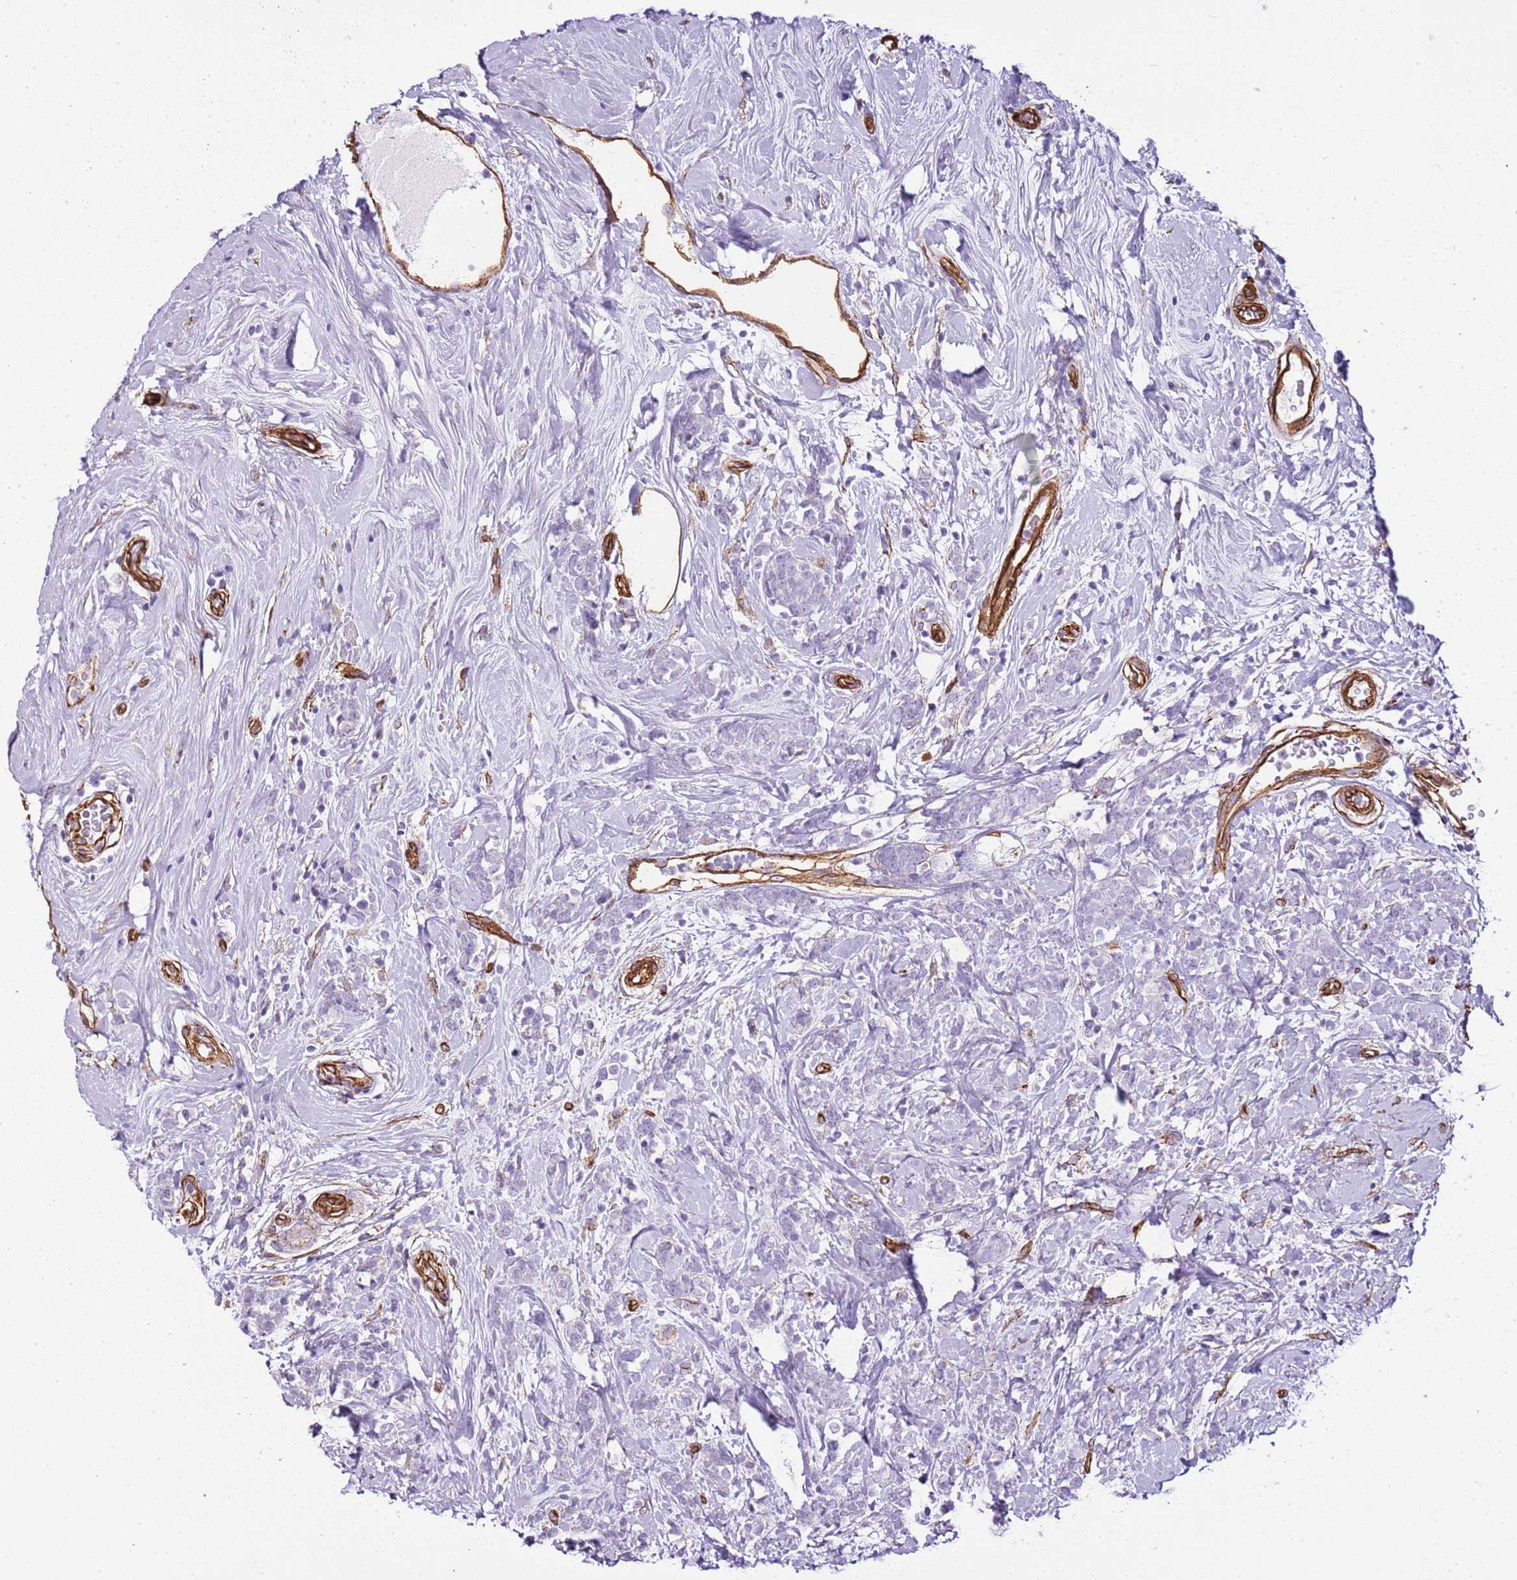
{"staining": {"intensity": "negative", "quantity": "none", "location": "none"}, "tissue": "breast cancer", "cell_type": "Tumor cells", "image_type": "cancer", "snomed": [{"axis": "morphology", "description": "Lobular carcinoma"}, {"axis": "topography", "description": "Breast"}], "caption": "Immunohistochemistry (IHC) image of neoplastic tissue: human lobular carcinoma (breast) stained with DAB (3,3'-diaminobenzidine) displays no significant protein positivity in tumor cells.", "gene": "CTDSPL", "patient": {"sex": "female", "age": 58}}